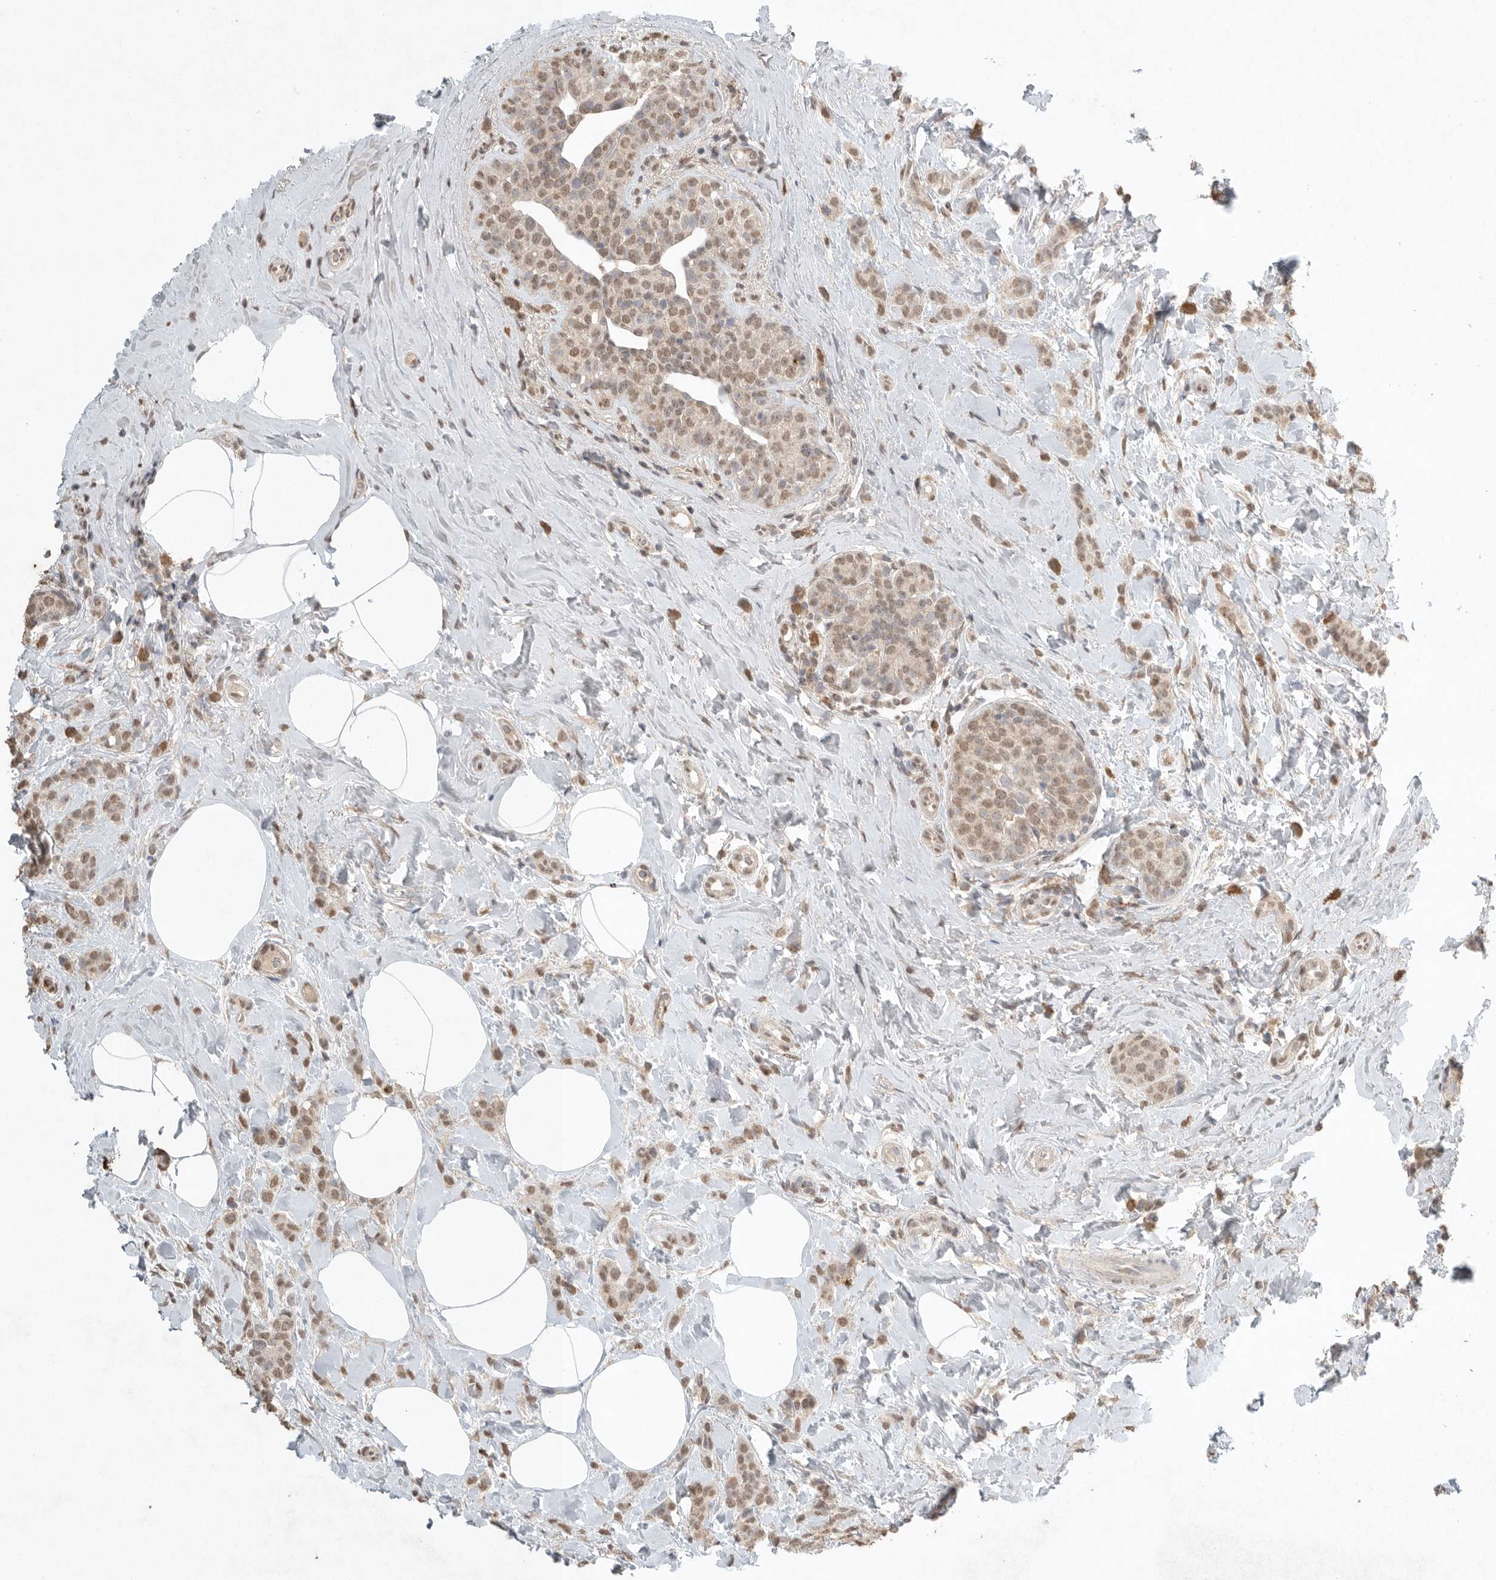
{"staining": {"intensity": "moderate", "quantity": ">75%", "location": "nuclear"}, "tissue": "breast cancer", "cell_type": "Tumor cells", "image_type": "cancer", "snomed": [{"axis": "morphology", "description": "Lobular carcinoma, in situ"}, {"axis": "morphology", "description": "Lobular carcinoma"}, {"axis": "topography", "description": "Breast"}], "caption": "Breast lobular carcinoma stained with a brown dye demonstrates moderate nuclear positive staining in about >75% of tumor cells.", "gene": "KLK5", "patient": {"sex": "female", "age": 41}}